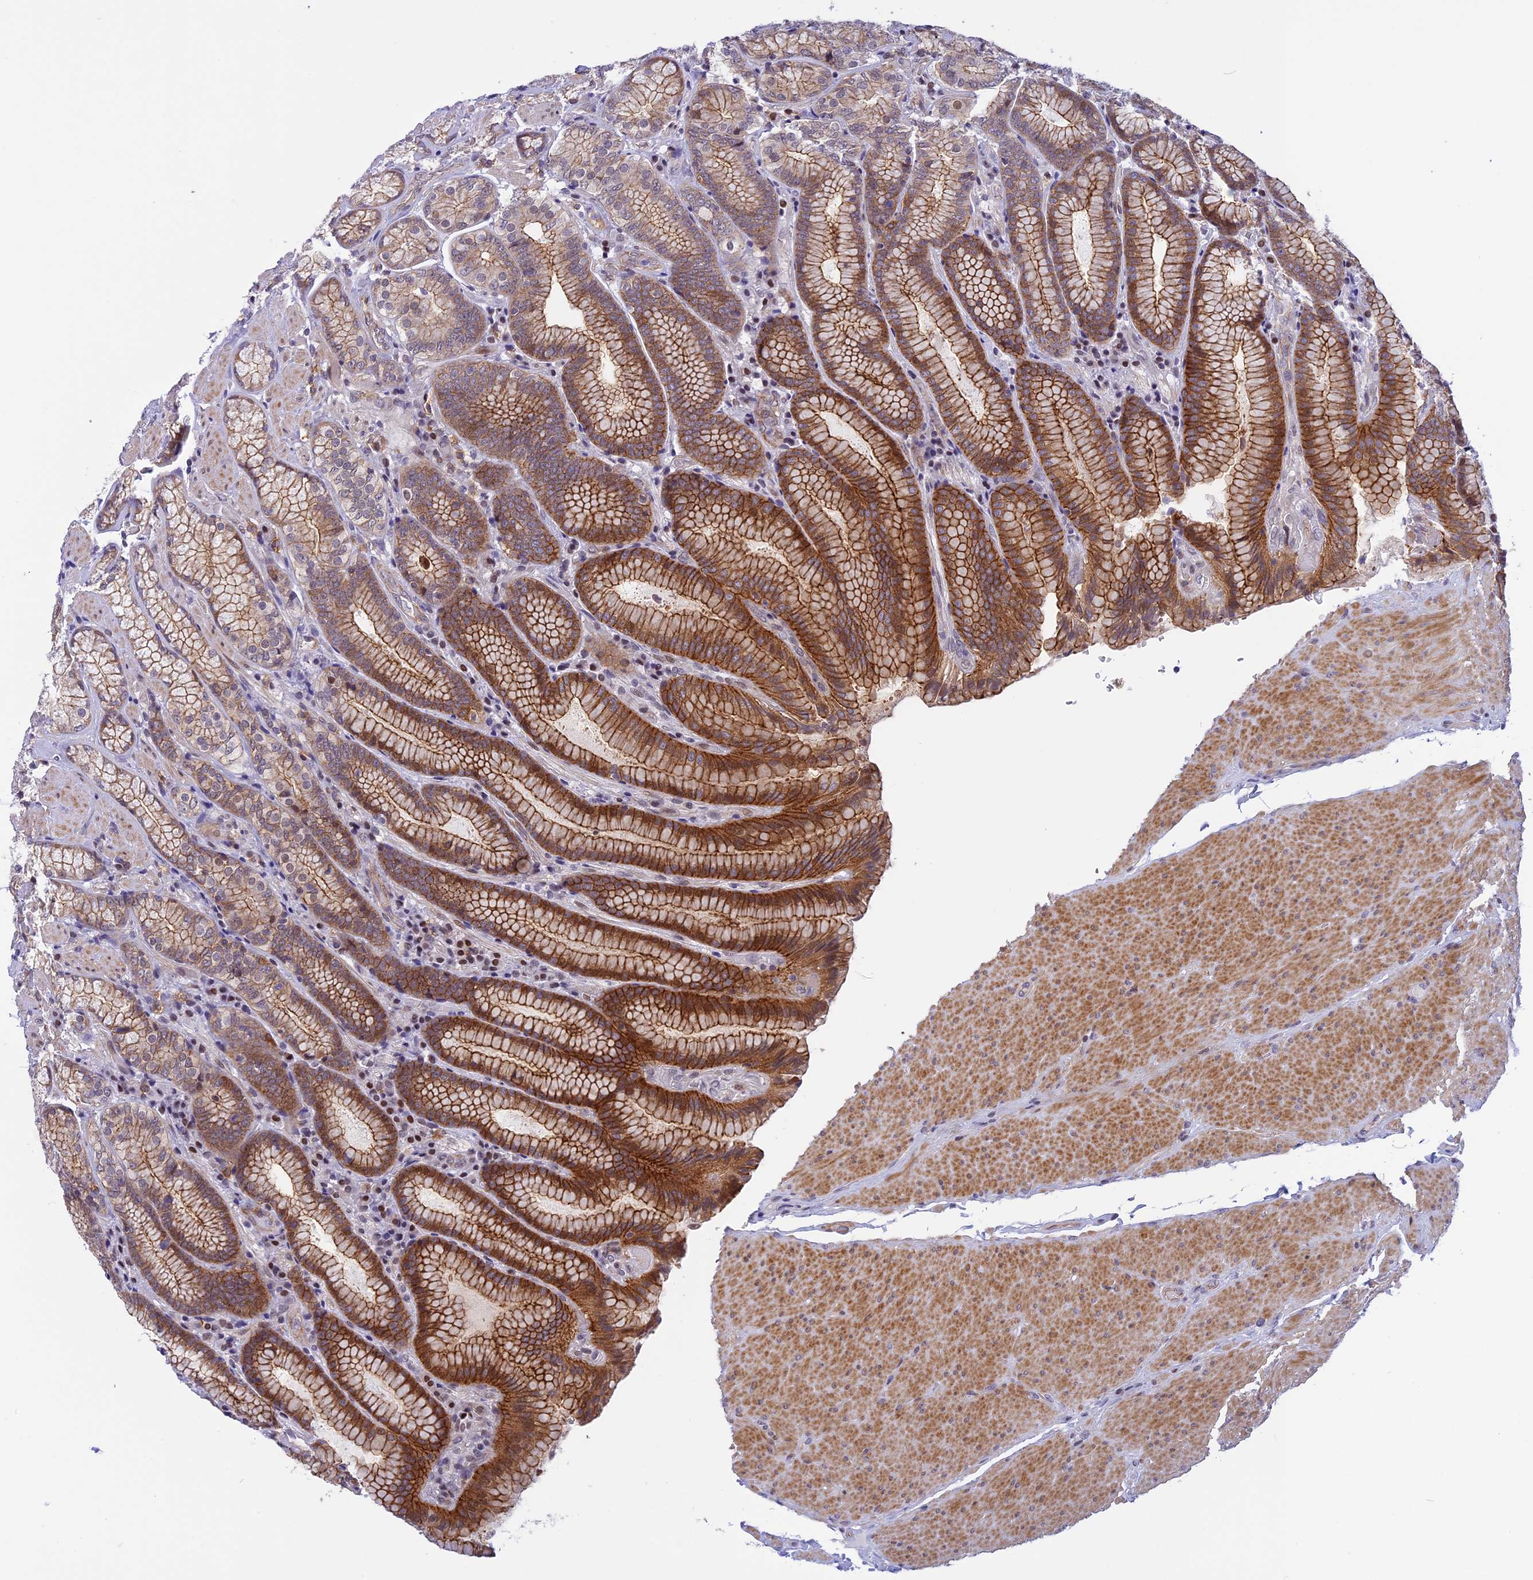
{"staining": {"intensity": "strong", "quantity": "25%-75%", "location": "cytoplasmic/membranous"}, "tissue": "stomach", "cell_type": "Glandular cells", "image_type": "normal", "snomed": [{"axis": "morphology", "description": "Normal tissue, NOS"}, {"axis": "topography", "description": "Stomach, upper"}, {"axis": "topography", "description": "Stomach, lower"}], "caption": "Brown immunohistochemical staining in unremarkable human stomach shows strong cytoplasmic/membranous positivity in approximately 25%-75% of glandular cells.", "gene": "CORO2A", "patient": {"sex": "female", "age": 76}}